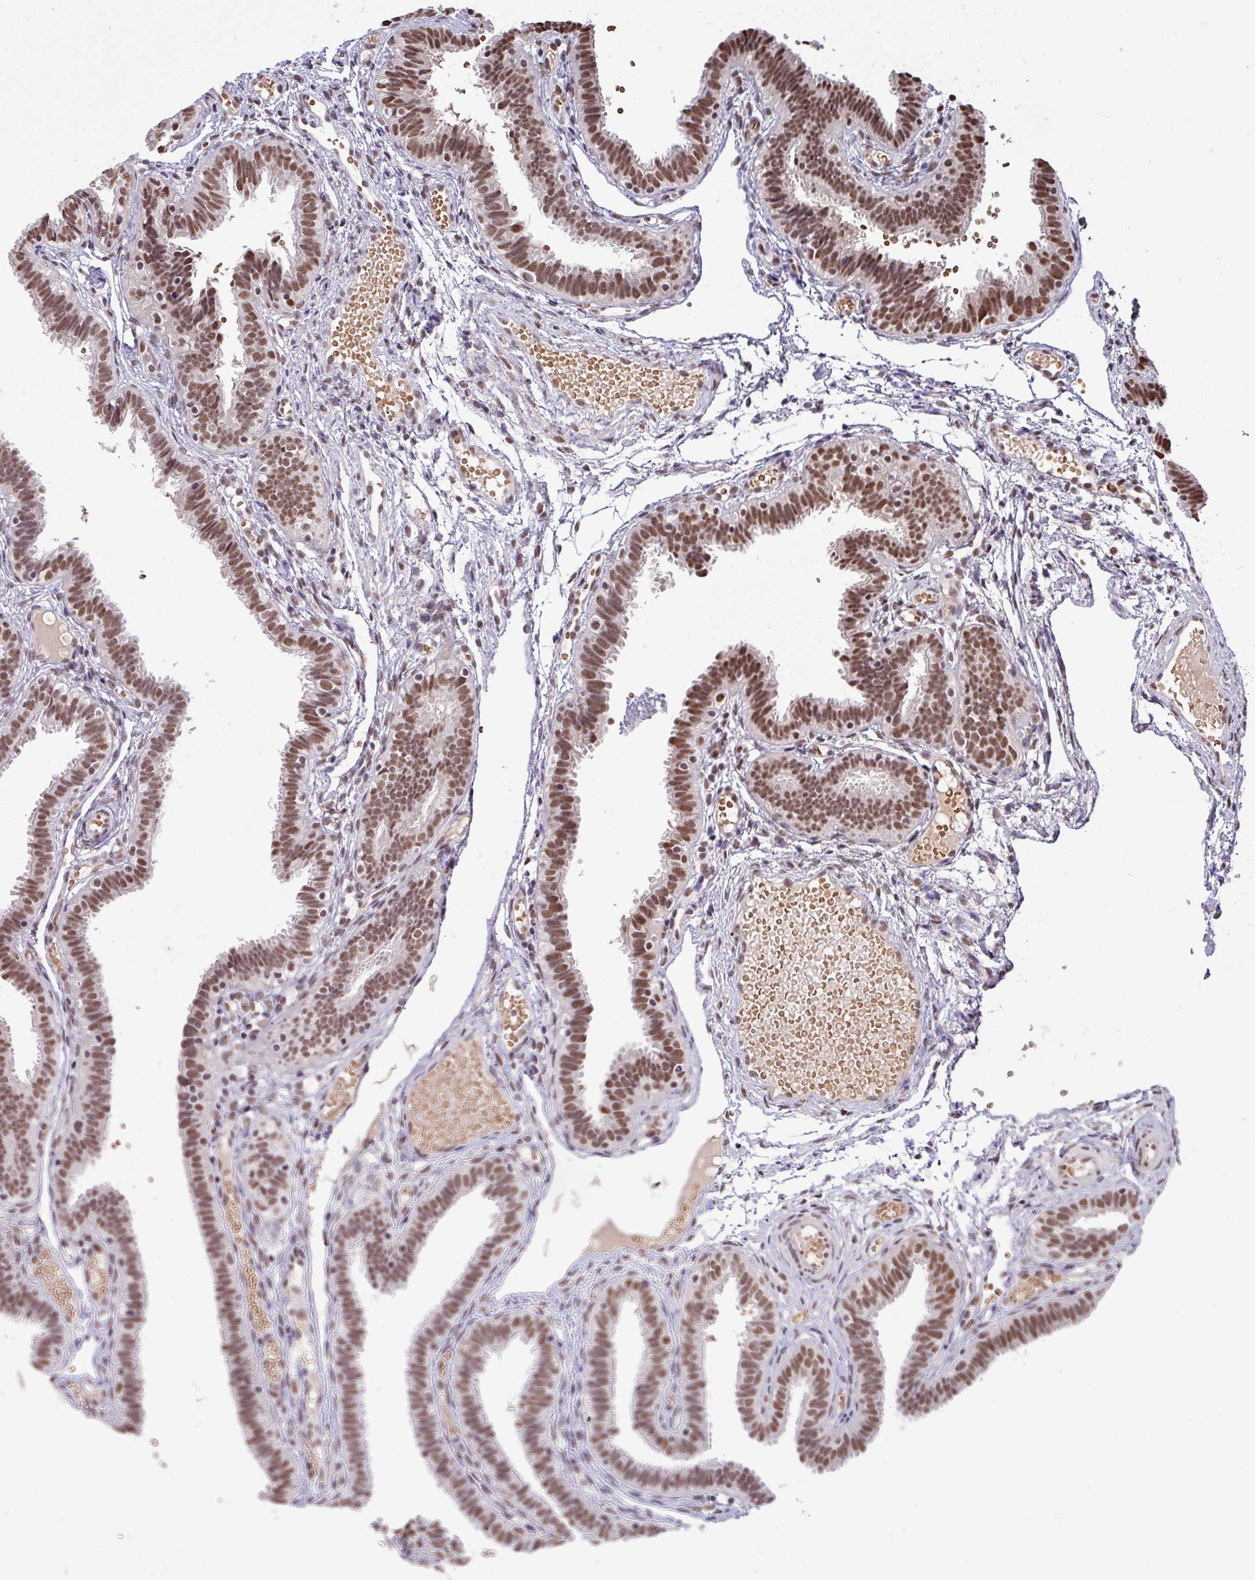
{"staining": {"intensity": "strong", "quantity": ">75%", "location": "nuclear"}, "tissue": "fallopian tube", "cell_type": "Glandular cells", "image_type": "normal", "snomed": [{"axis": "morphology", "description": "Normal tissue, NOS"}, {"axis": "topography", "description": "Fallopian tube"}], "caption": "Protein expression analysis of unremarkable fallopian tube exhibits strong nuclear positivity in approximately >75% of glandular cells.", "gene": "TDG", "patient": {"sex": "female", "age": 37}}